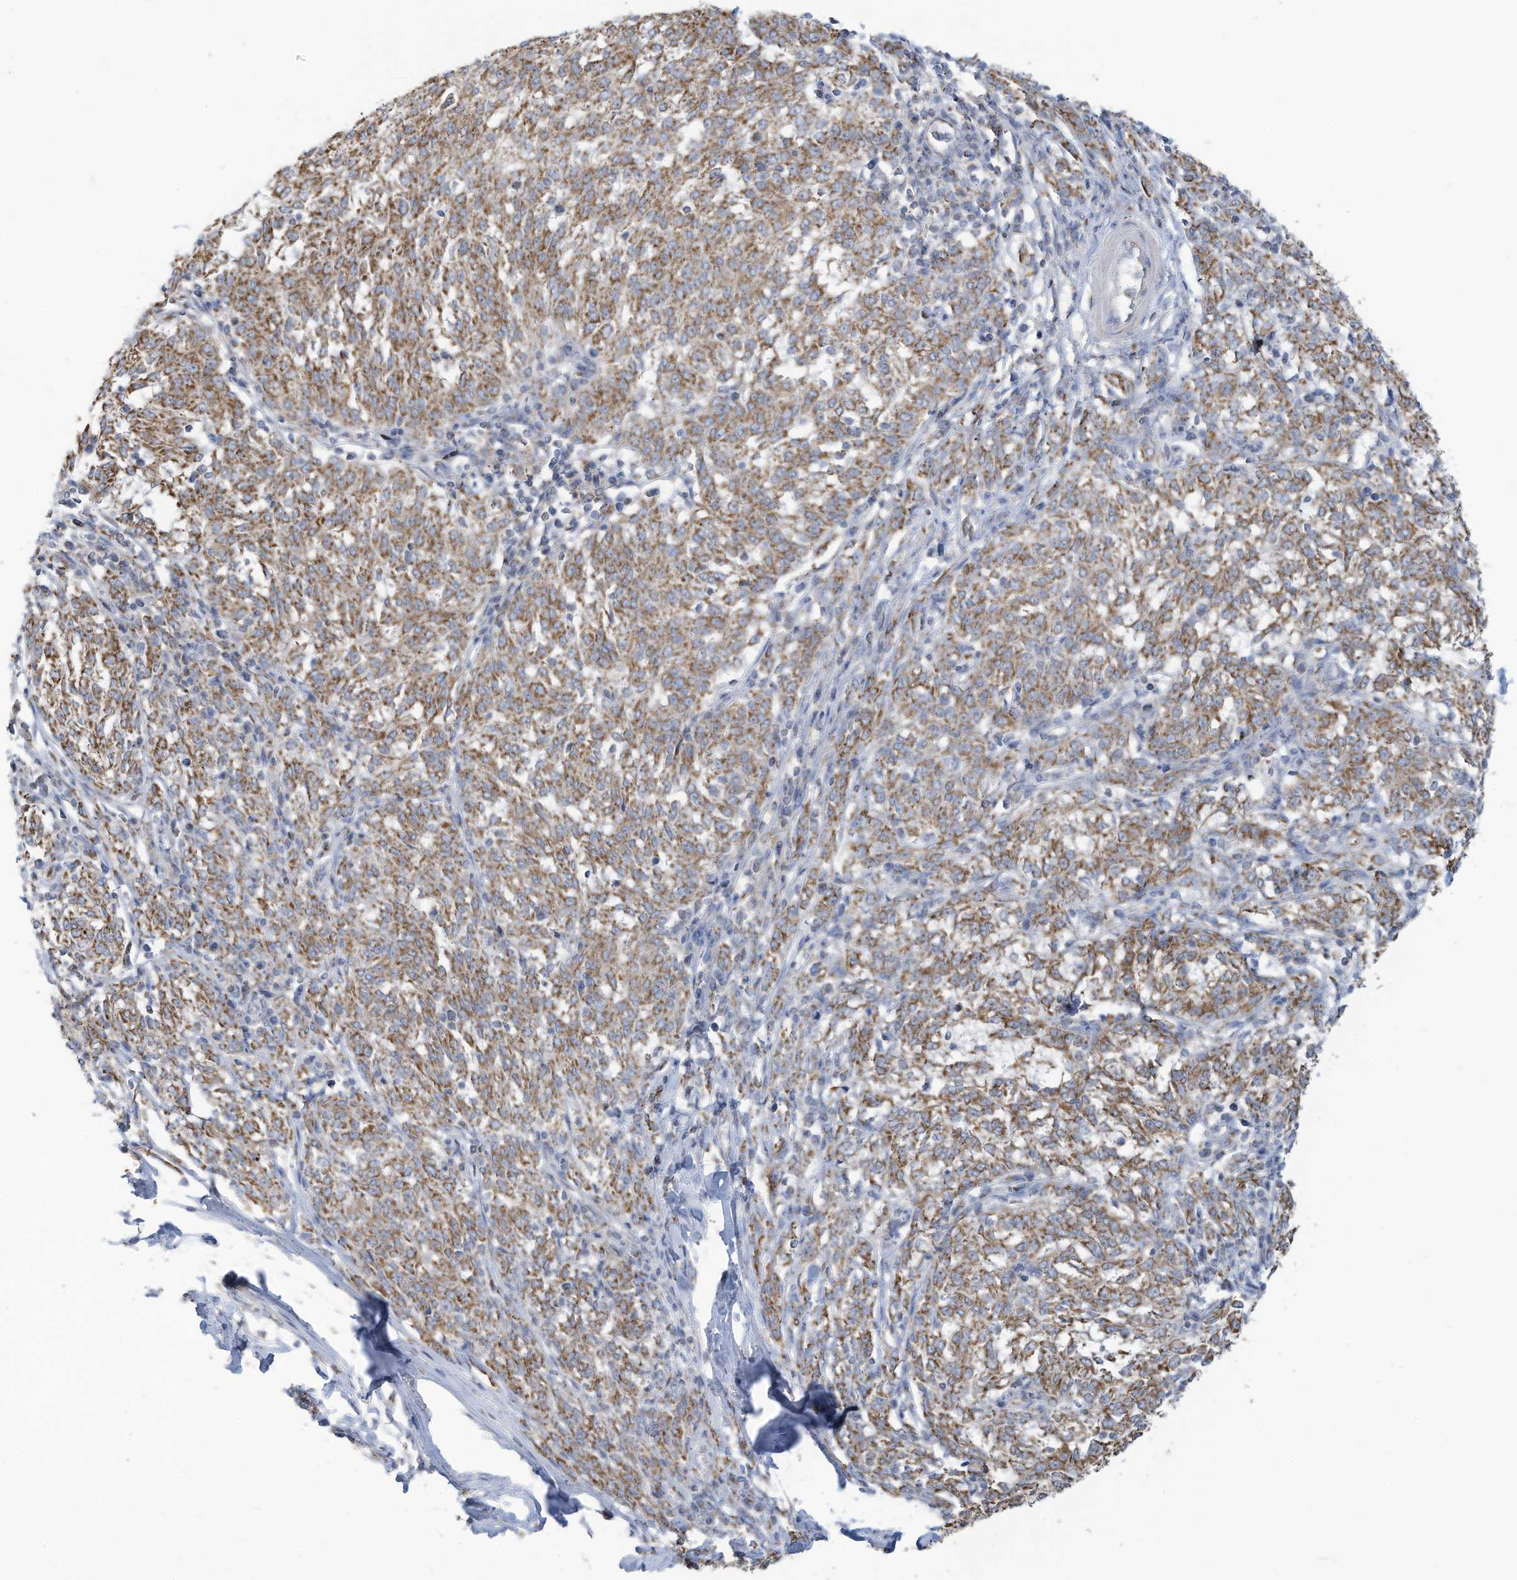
{"staining": {"intensity": "moderate", "quantity": ">75%", "location": "cytoplasmic/membranous"}, "tissue": "melanoma", "cell_type": "Tumor cells", "image_type": "cancer", "snomed": [{"axis": "morphology", "description": "Malignant melanoma, NOS"}, {"axis": "topography", "description": "Skin"}], "caption": "Human malignant melanoma stained with a protein marker exhibits moderate staining in tumor cells.", "gene": "NLN", "patient": {"sex": "female", "age": 72}}